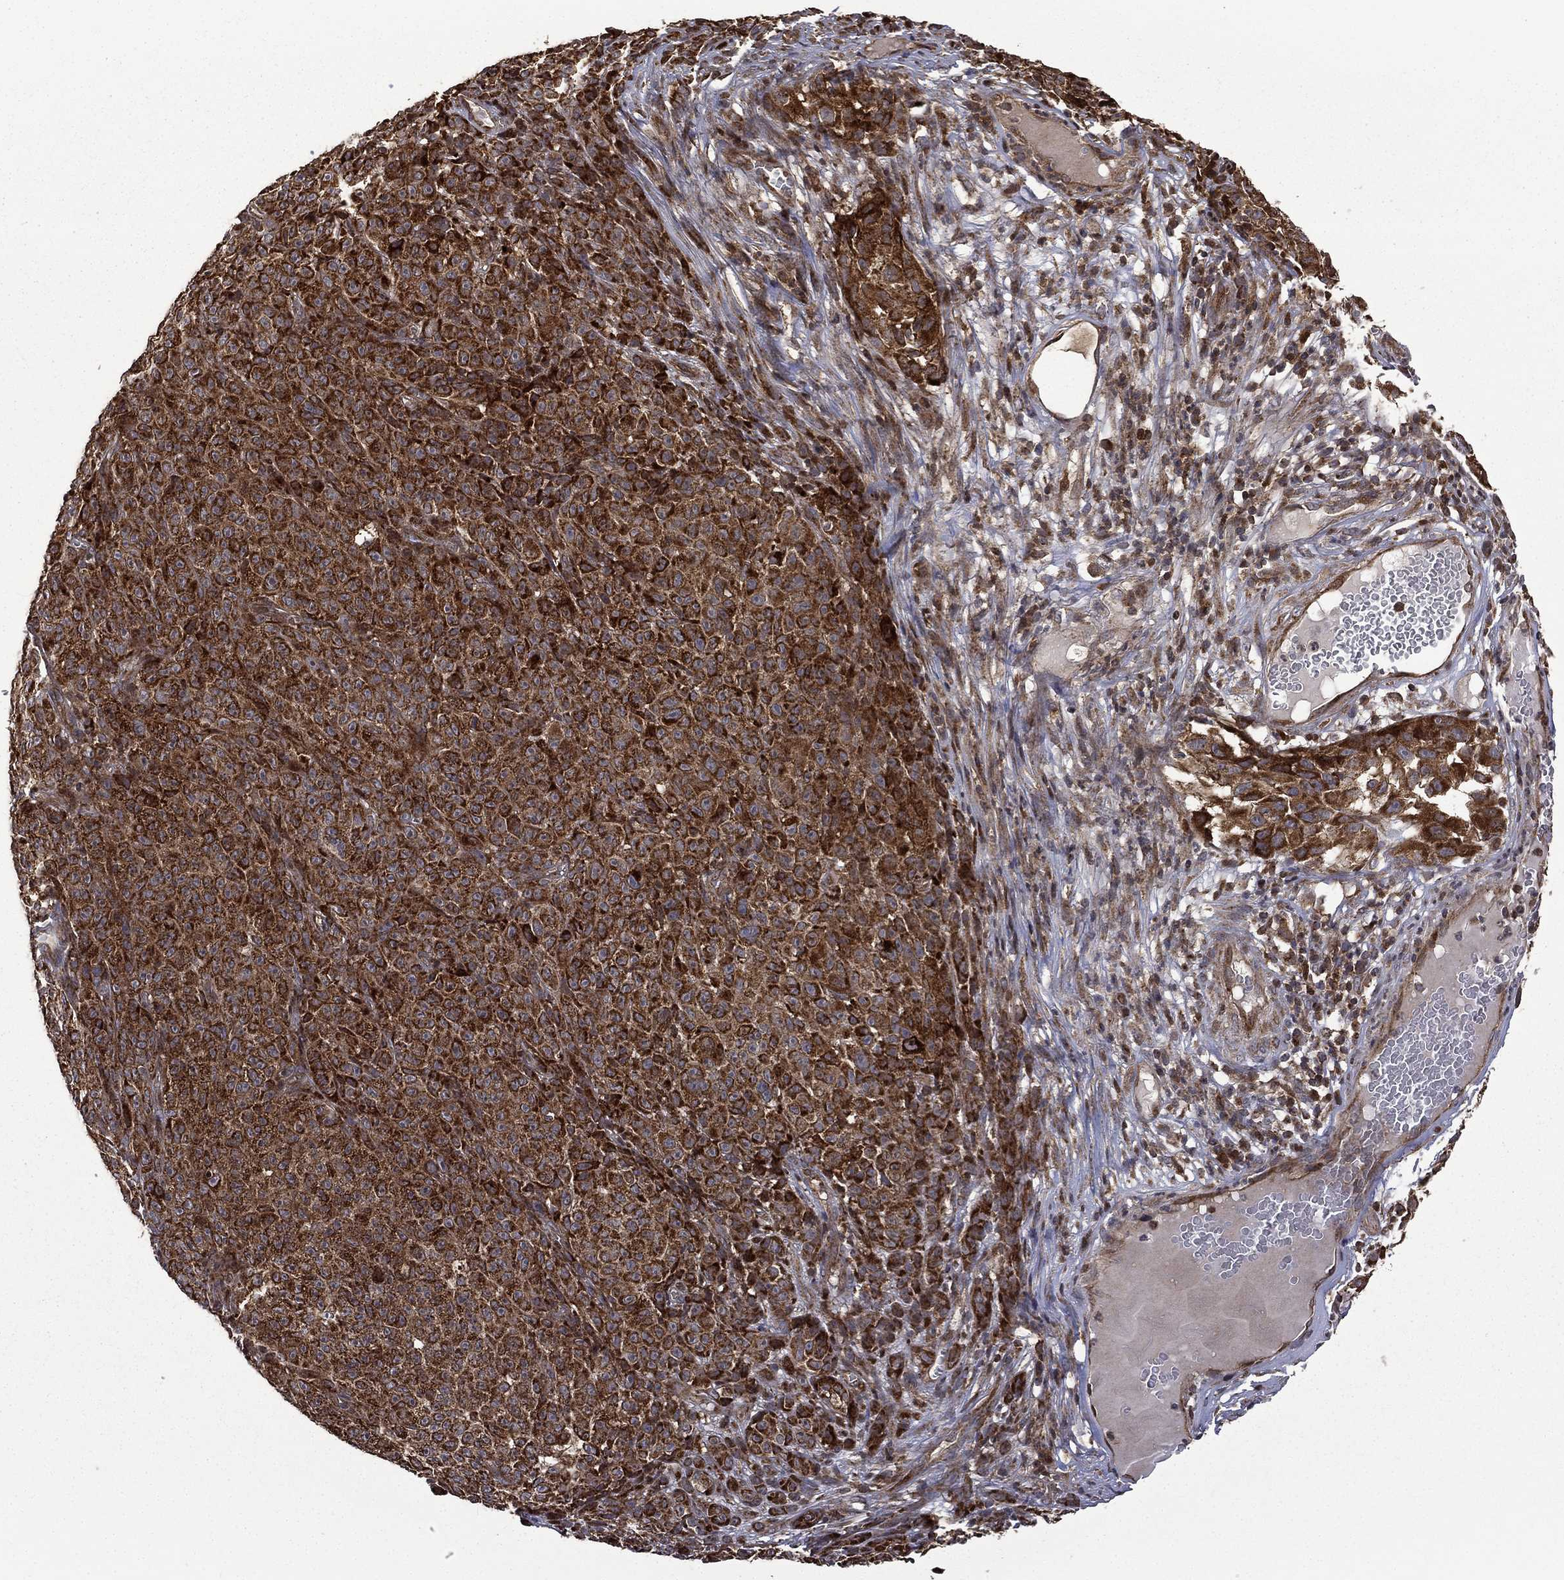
{"staining": {"intensity": "strong", "quantity": ">75%", "location": "cytoplasmic/membranous"}, "tissue": "melanoma", "cell_type": "Tumor cells", "image_type": "cancer", "snomed": [{"axis": "morphology", "description": "Malignant melanoma, NOS"}, {"axis": "topography", "description": "Skin"}], "caption": "IHC staining of melanoma, which displays high levels of strong cytoplasmic/membranous expression in approximately >75% of tumor cells indicating strong cytoplasmic/membranous protein positivity. The staining was performed using DAB (3,3'-diaminobenzidine) (brown) for protein detection and nuclei were counterstained in hematoxylin (blue).", "gene": "GIMAP6", "patient": {"sex": "female", "age": 82}}